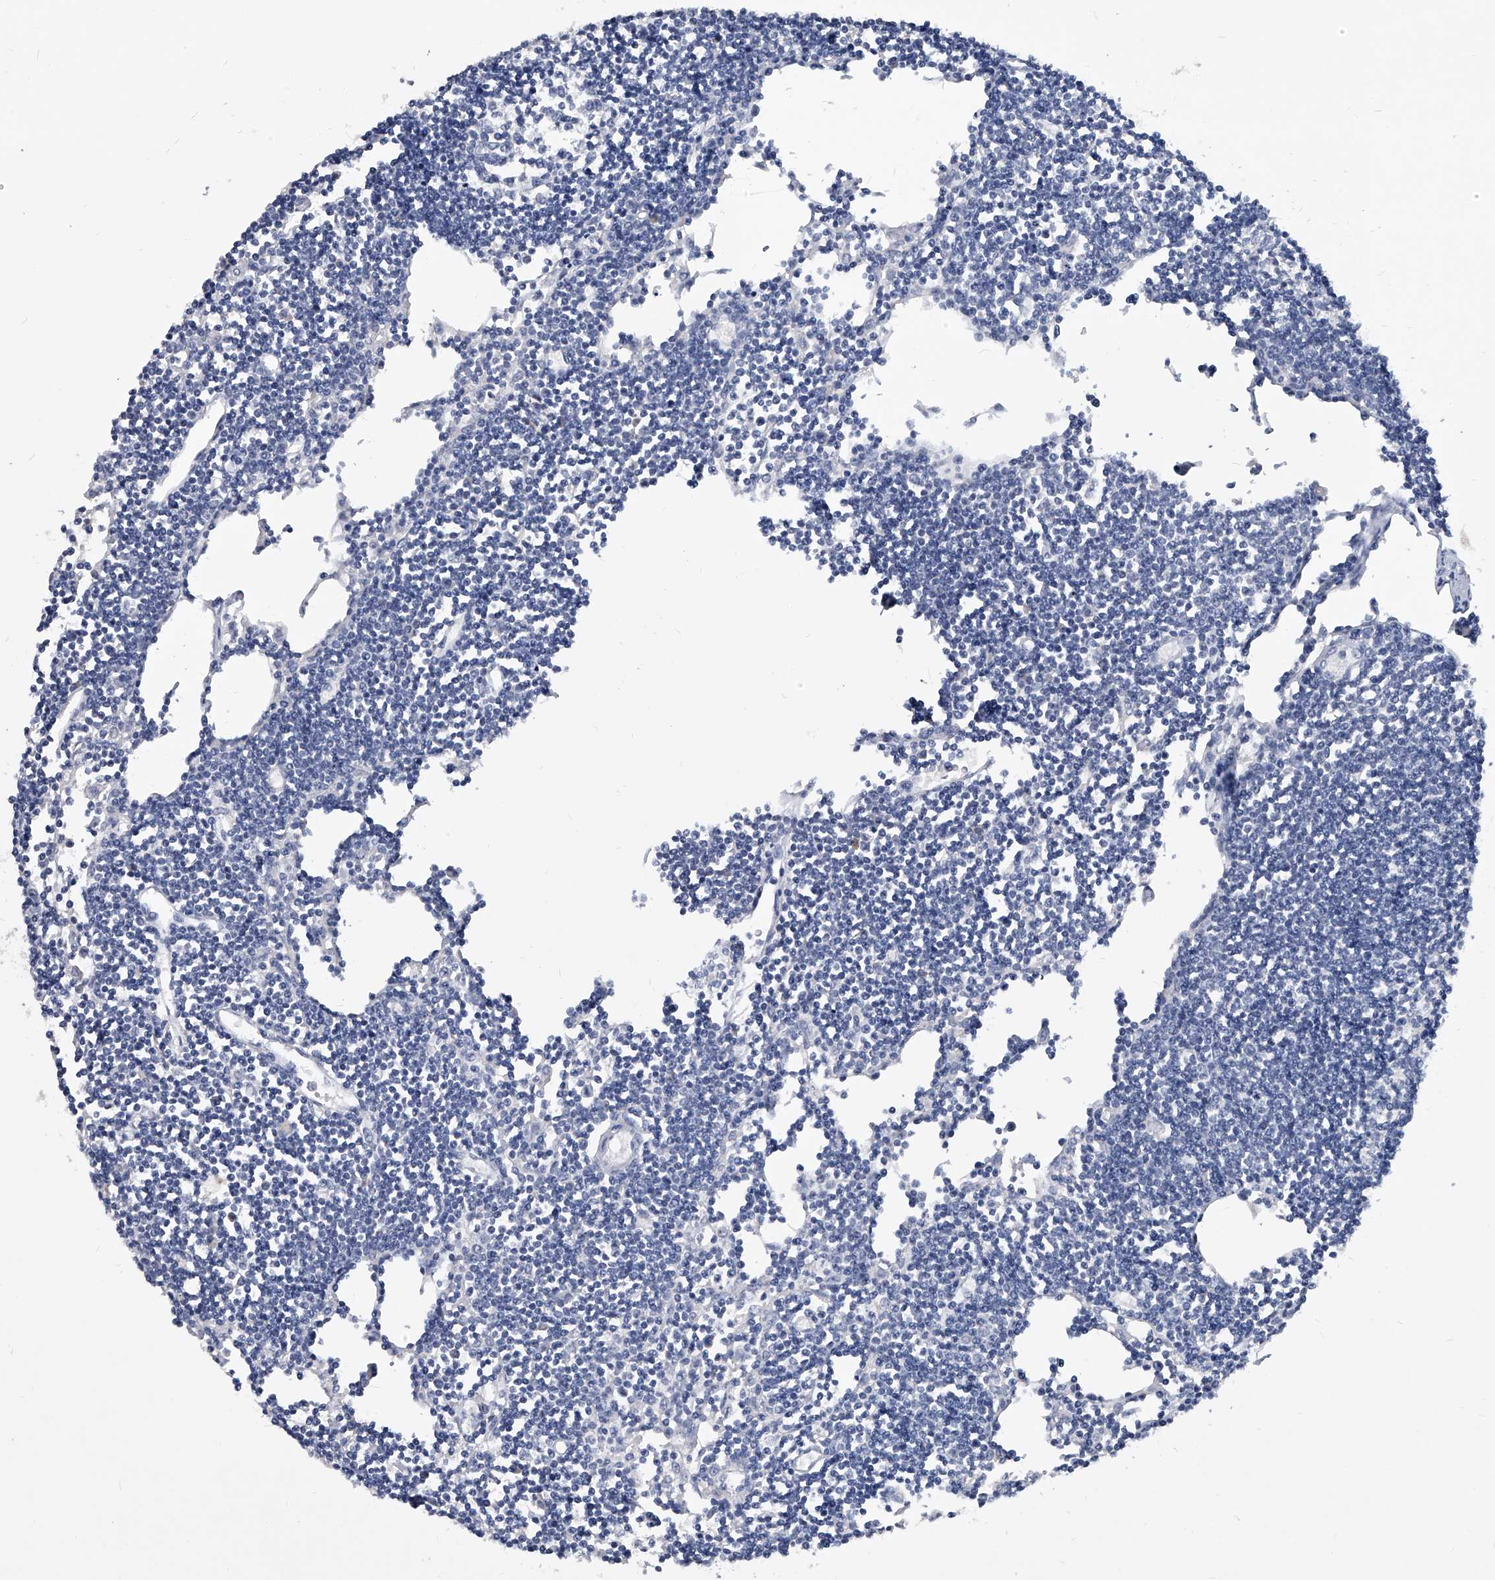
{"staining": {"intensity": "negative", "quantity": "none", "location": "none"}, "tissue": "lymph node", "cell_type": "Germinal center cells", "image_type": "normal", "snomed": [{"axis": "morphology", "description": "Normal tissue, NOS"}, {"axis": "topography", "description": "Lymph node"}], "caption": "This is an immunohistochemistry micrograph of benign human lymph node. There is no positivity in germinal center cells.", "gene": "BCAS1", "patient": {"sex": "female", "age": 11}}